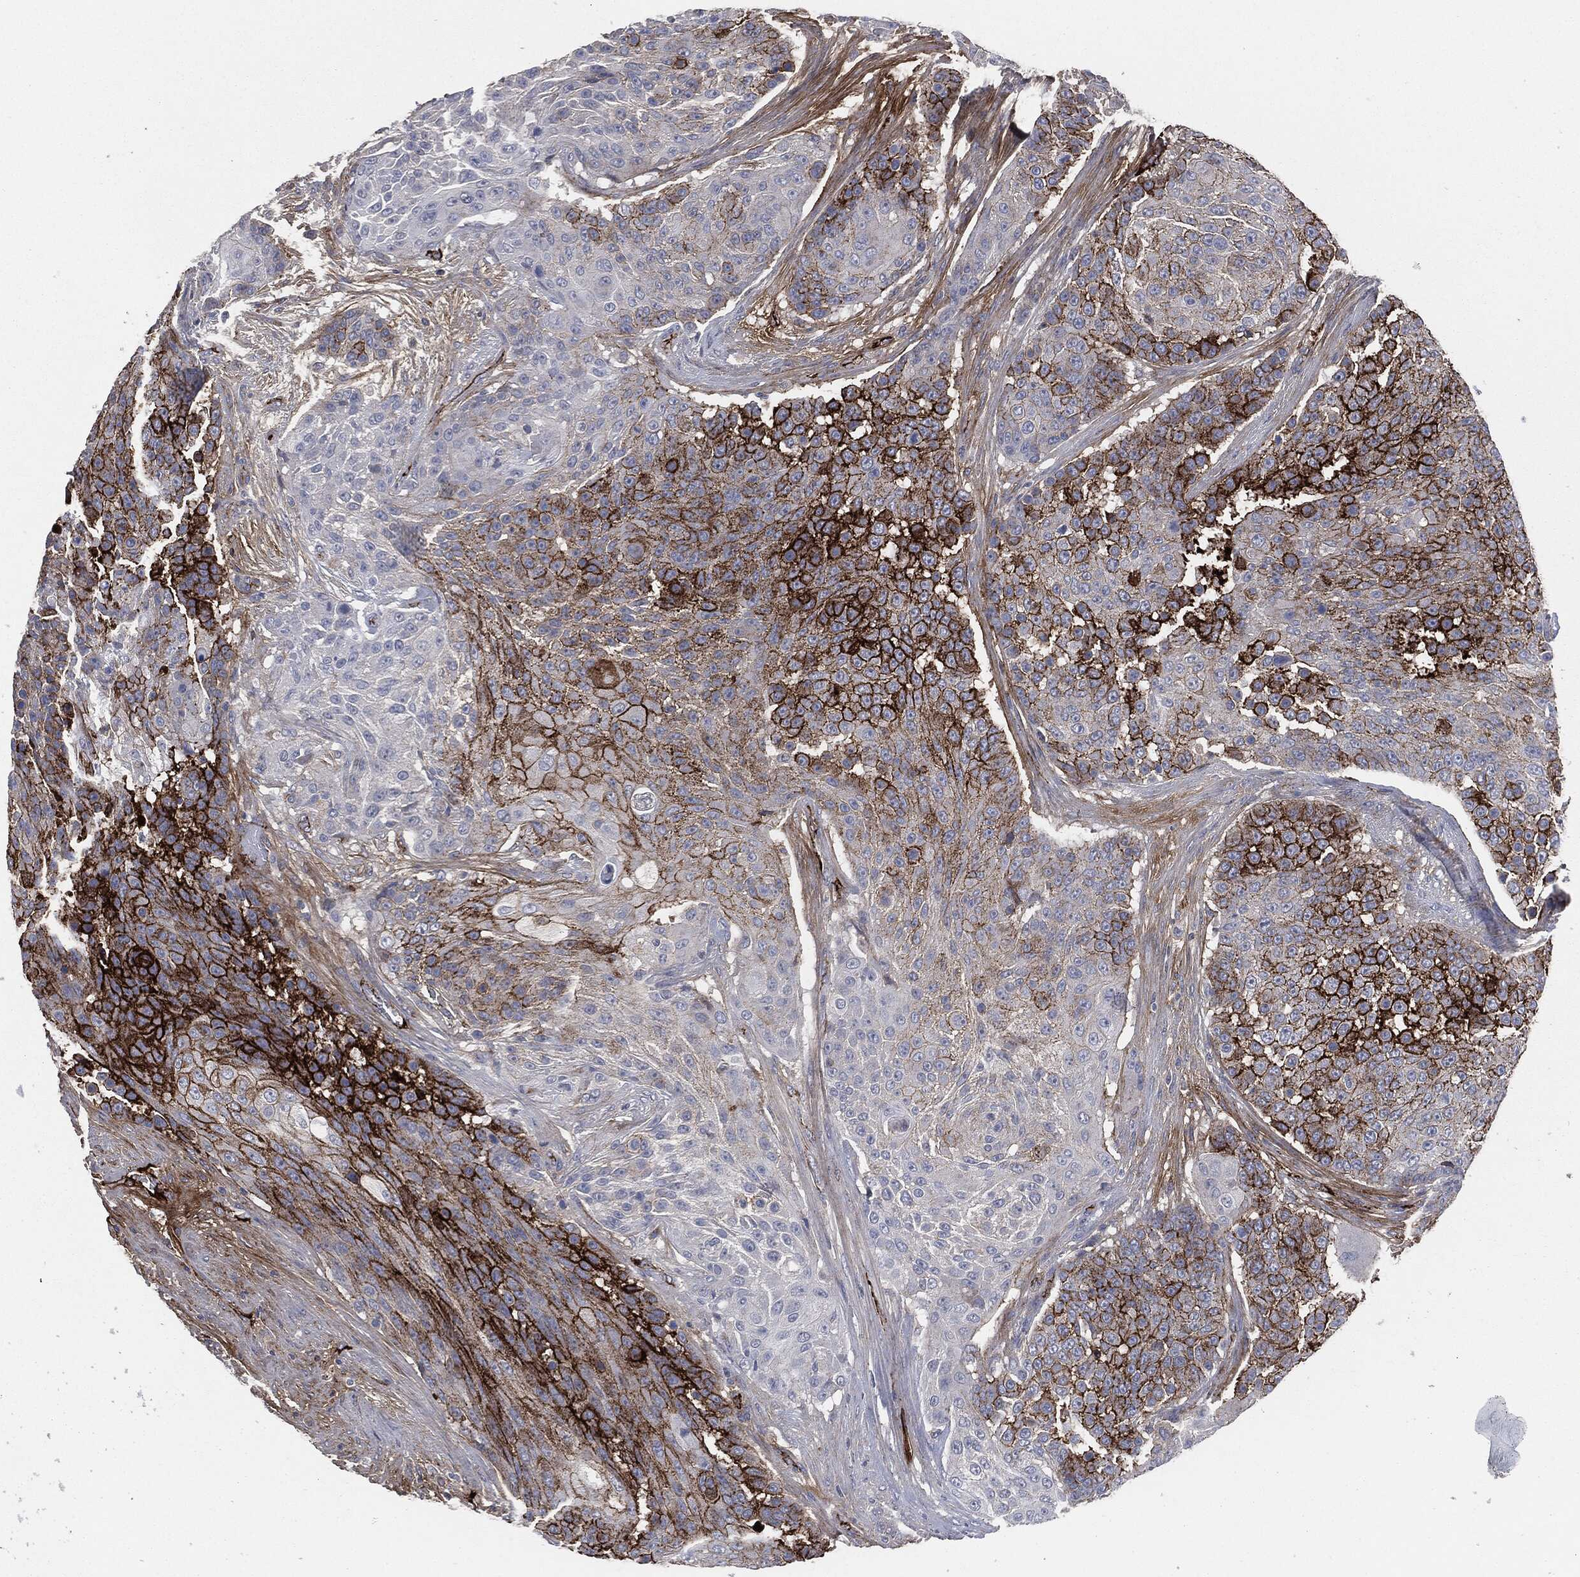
{"staining": {"intensity": "strong", "quantity": "<25%", "location": "cytoplasmic/membranous"}, "tissue": "urothelial cancer", "cell_type": "Tumor cells", "image_type": "cancer", "snomed": [{"axis": "morphology", "description": "Urothelial carcinoma, High grade"}, {"axis": "topography", "description": "Urinary bladder"}], "caption": "About <25% of tumor cells in urothelial carcinoma (high-grade) demonstrate strong cytoplasmic/membranous protein expression as visualized by brown immunohistochemical staining.", "gene": "APOB", "patient": {"sex": "female", "age": 63}}